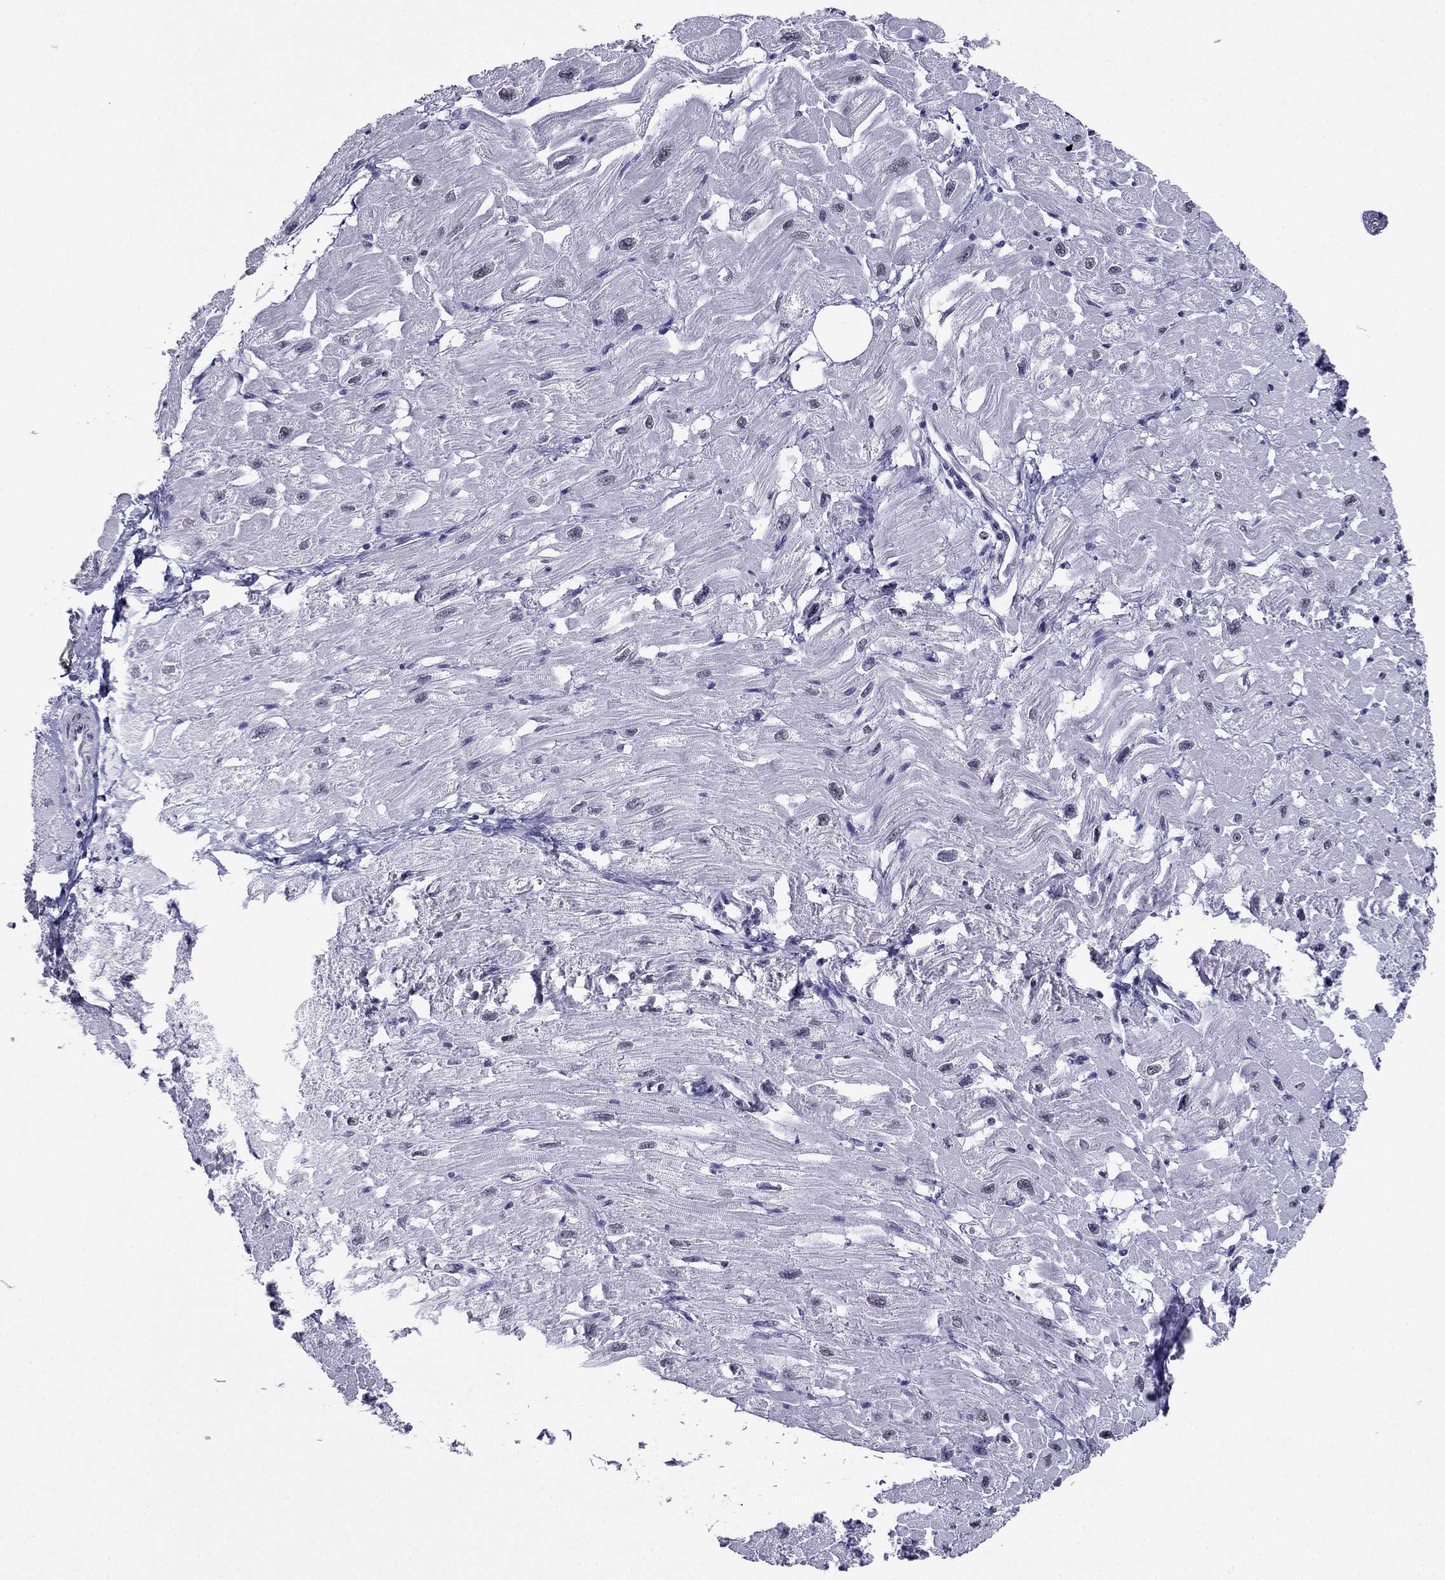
{"staining": {"intensity": "negative", "quantity": "none", "location": "none"}, "tissue": "heart muscle", "cell_type": "Cardiomyocytes", "image_type": "normal", "snomed": [{"axis": "morphology", "description": "Normal tissue, NOS"}, {"axis": "topography", "description": "Heart"}], "caption": "High power microscopy histopathology image of an immunohistochemistry histopathology image of normal heart muscle, revealing no significant staining in cardiomyocytes.", "gene": "PPM1G", "patient": {"sex": "male", "age": 66}}